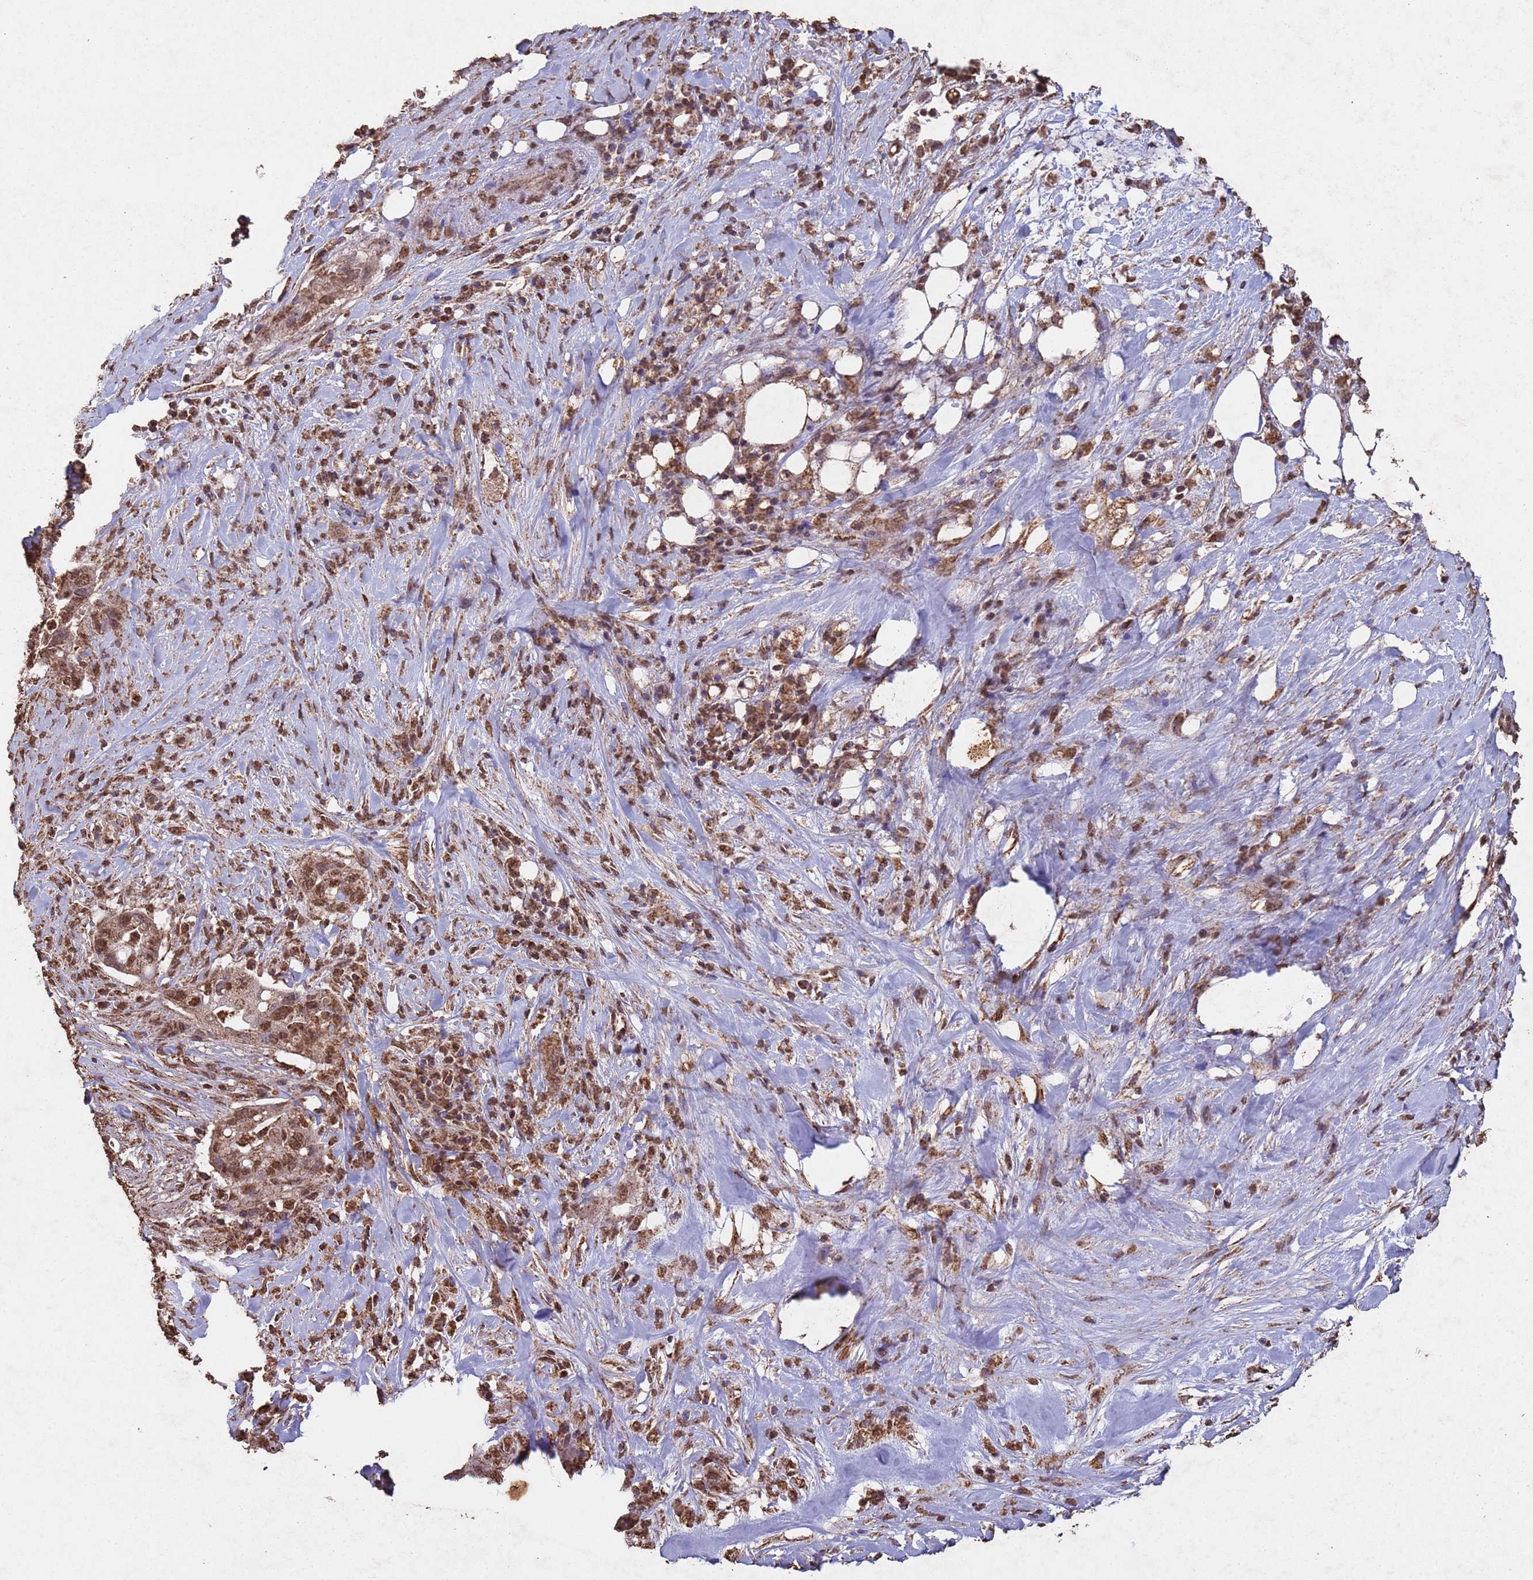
{"staining": {"intensity": "moderate", "quantity": ">75%", "location": "cytoplasmic/membranous,nuclear"}, "tissue": "pancreatic cancer", "cell_type": "Tumor cells", "image_type": "cancer", "snomed": [{"axis": "morphology", "description": "Adenocarcinoma, NOS"}, {"axis": "topography", "description": "Pancreas"}], "caption": "Protein staining displays moderate cytoplasmic/membranous and nuclear staining in approximately >75% of tumor cells in pancreatic cancer.", "gene": "HDAC10", "patient": {"sex": "male", "age": 44}}